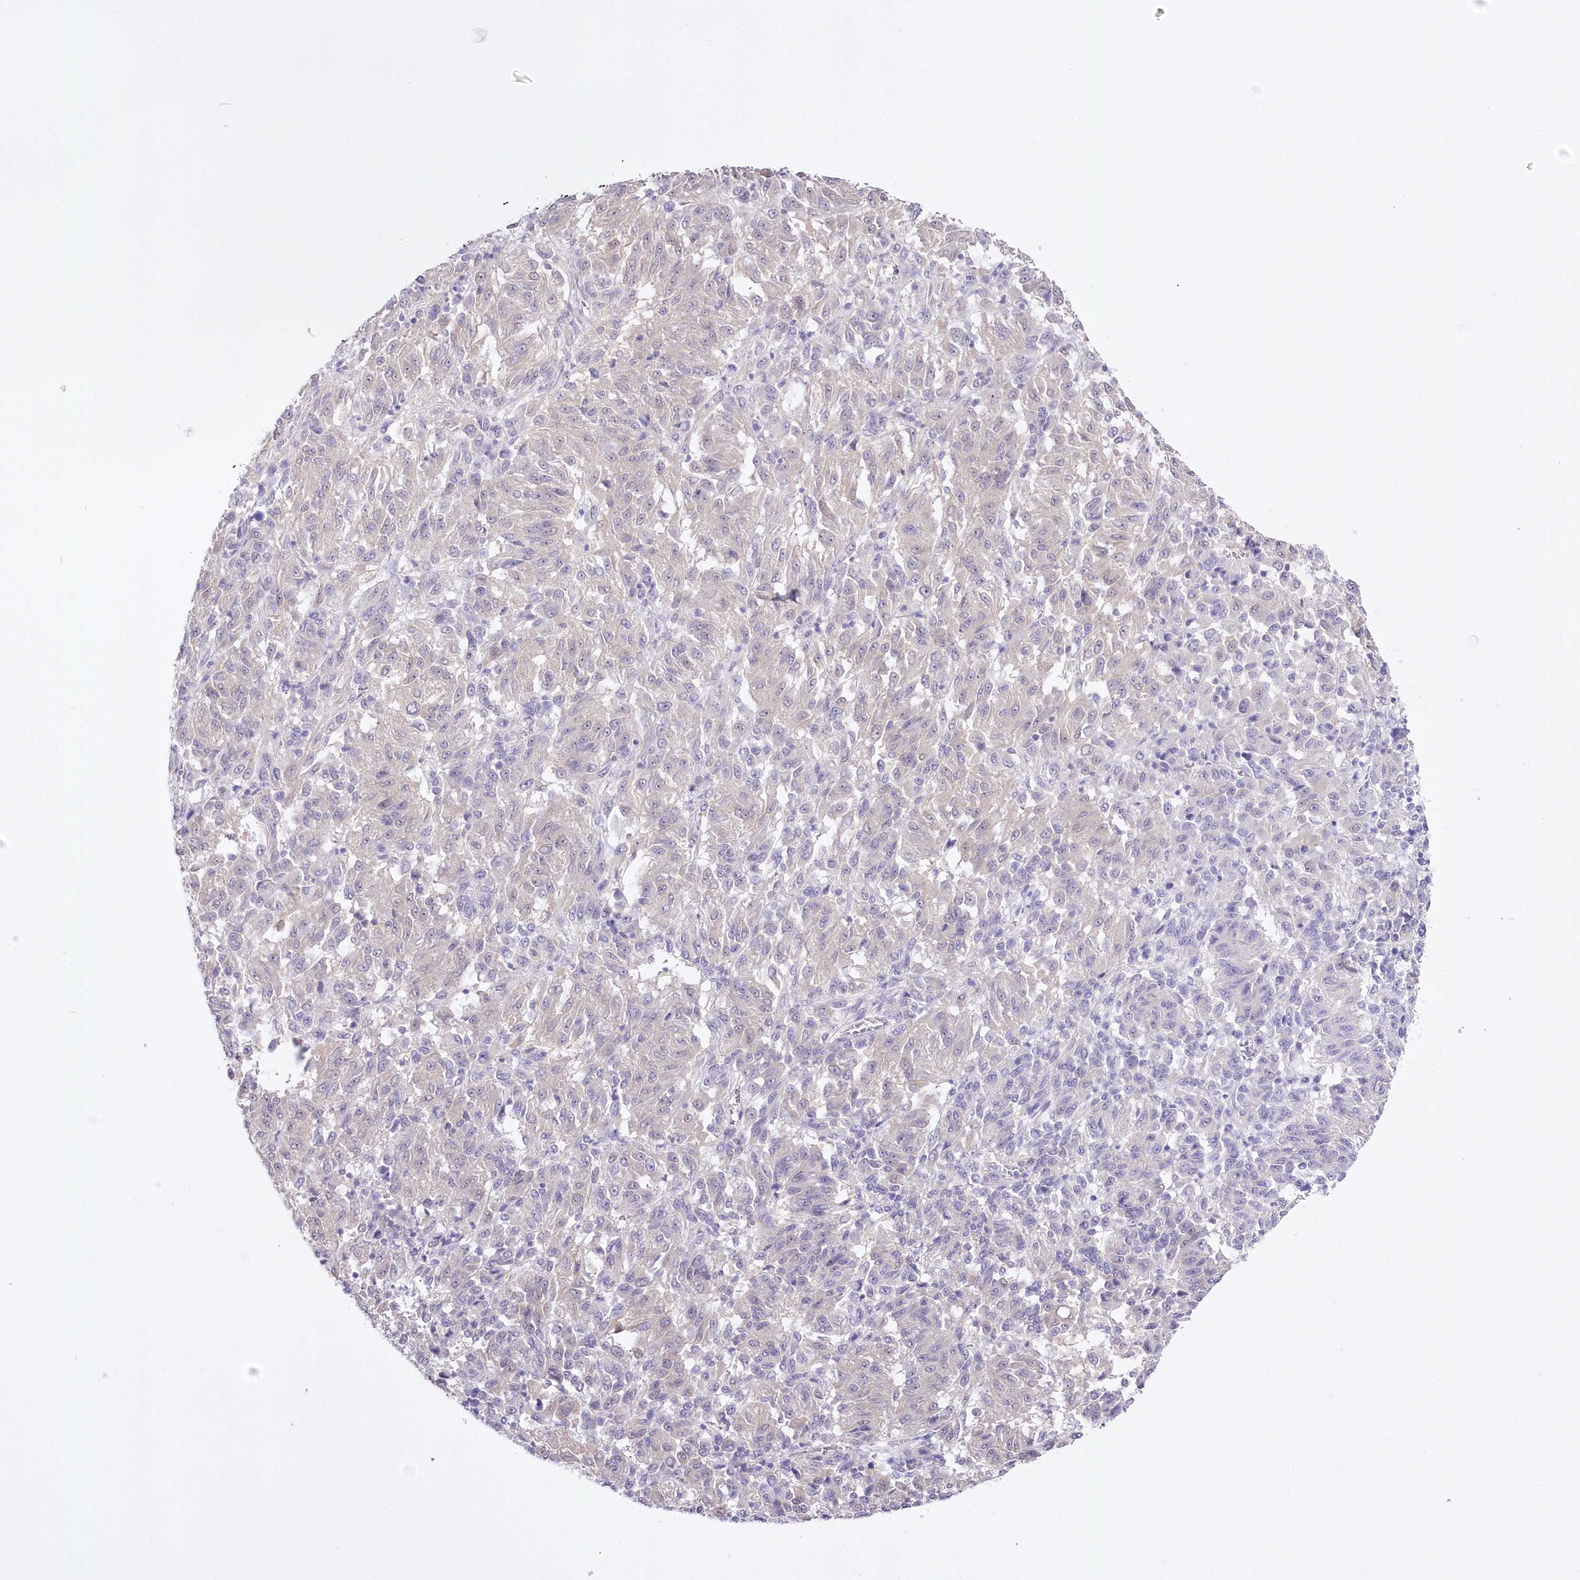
{"staining": {"intensity": "negative", "quantity": "none", "location": "none"}, "tissue": "melanoma", "cell_type": "Tumor cells", "image_type": "cancer", "snomed": [{"axis": "morphology", "description": "Malignant melanoma, Metastatic site"}, {"axis": "topography", "description": "Lung"}], "caption": "There is no significant positivity in tumor cells of malignant melanoma (metastatic site).", "gene": "UBA6", "patient": {"sex": "male", "age": 64}}